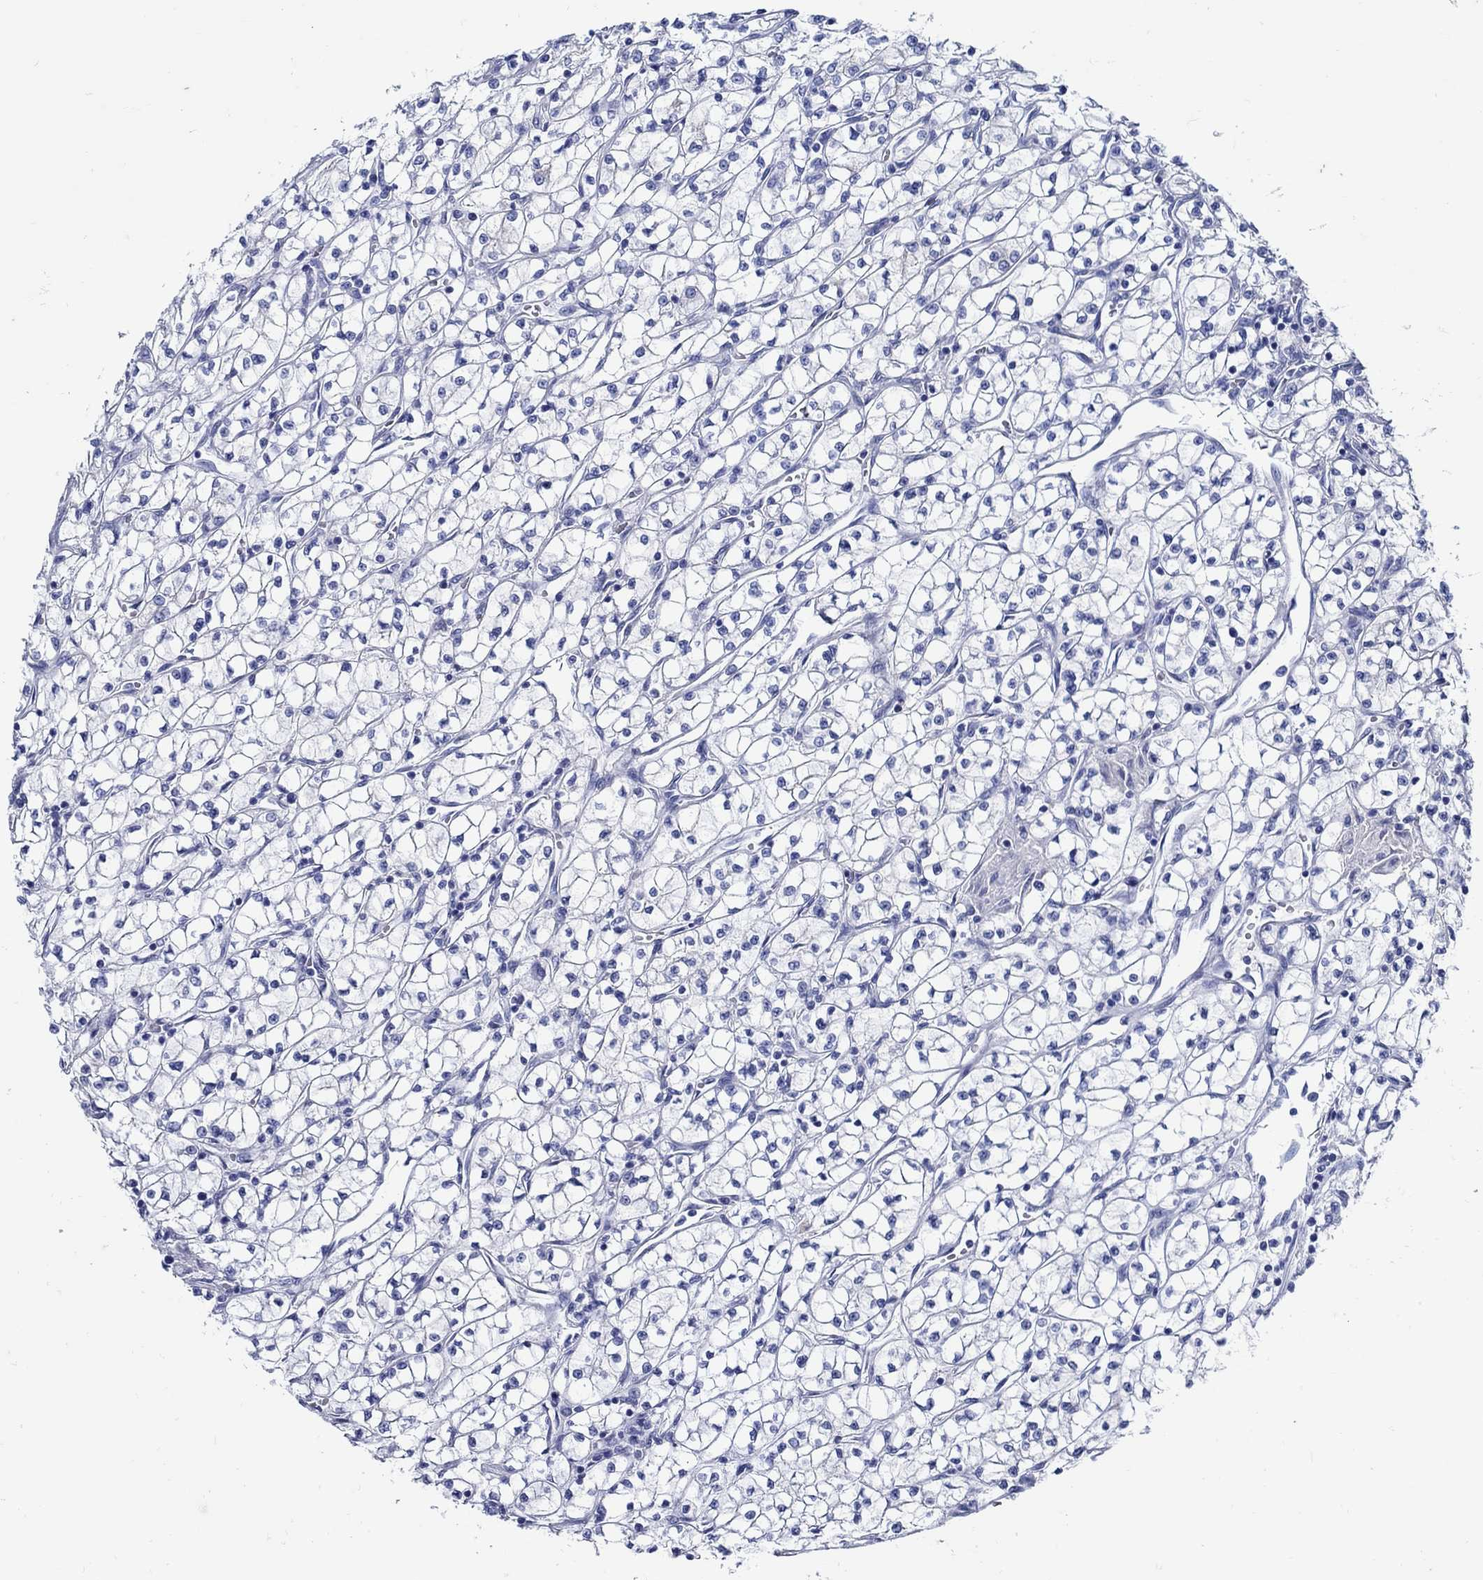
{"staining": {"intensity": "negative", "quantity": "none", "location": "none"}, "tissue": "renal cancer", "cell_type": "Tumor cells", "image_type": "cancer", "snomed": [{"axis": "morphology", "description": "Adenocarcinoma, NOS"}, {"axis": "topography", "description": "Kidney"}], "caption": "IHC photomicrograph of human adenocarcinoma (renal) stained for a protein (brown), which shows no positivity in tumor cells. (DAB IHC visualized using brightfield microscopy, high magnification).", "gene": "PAX9", "patient": {"sex": "female", "age": 64}}